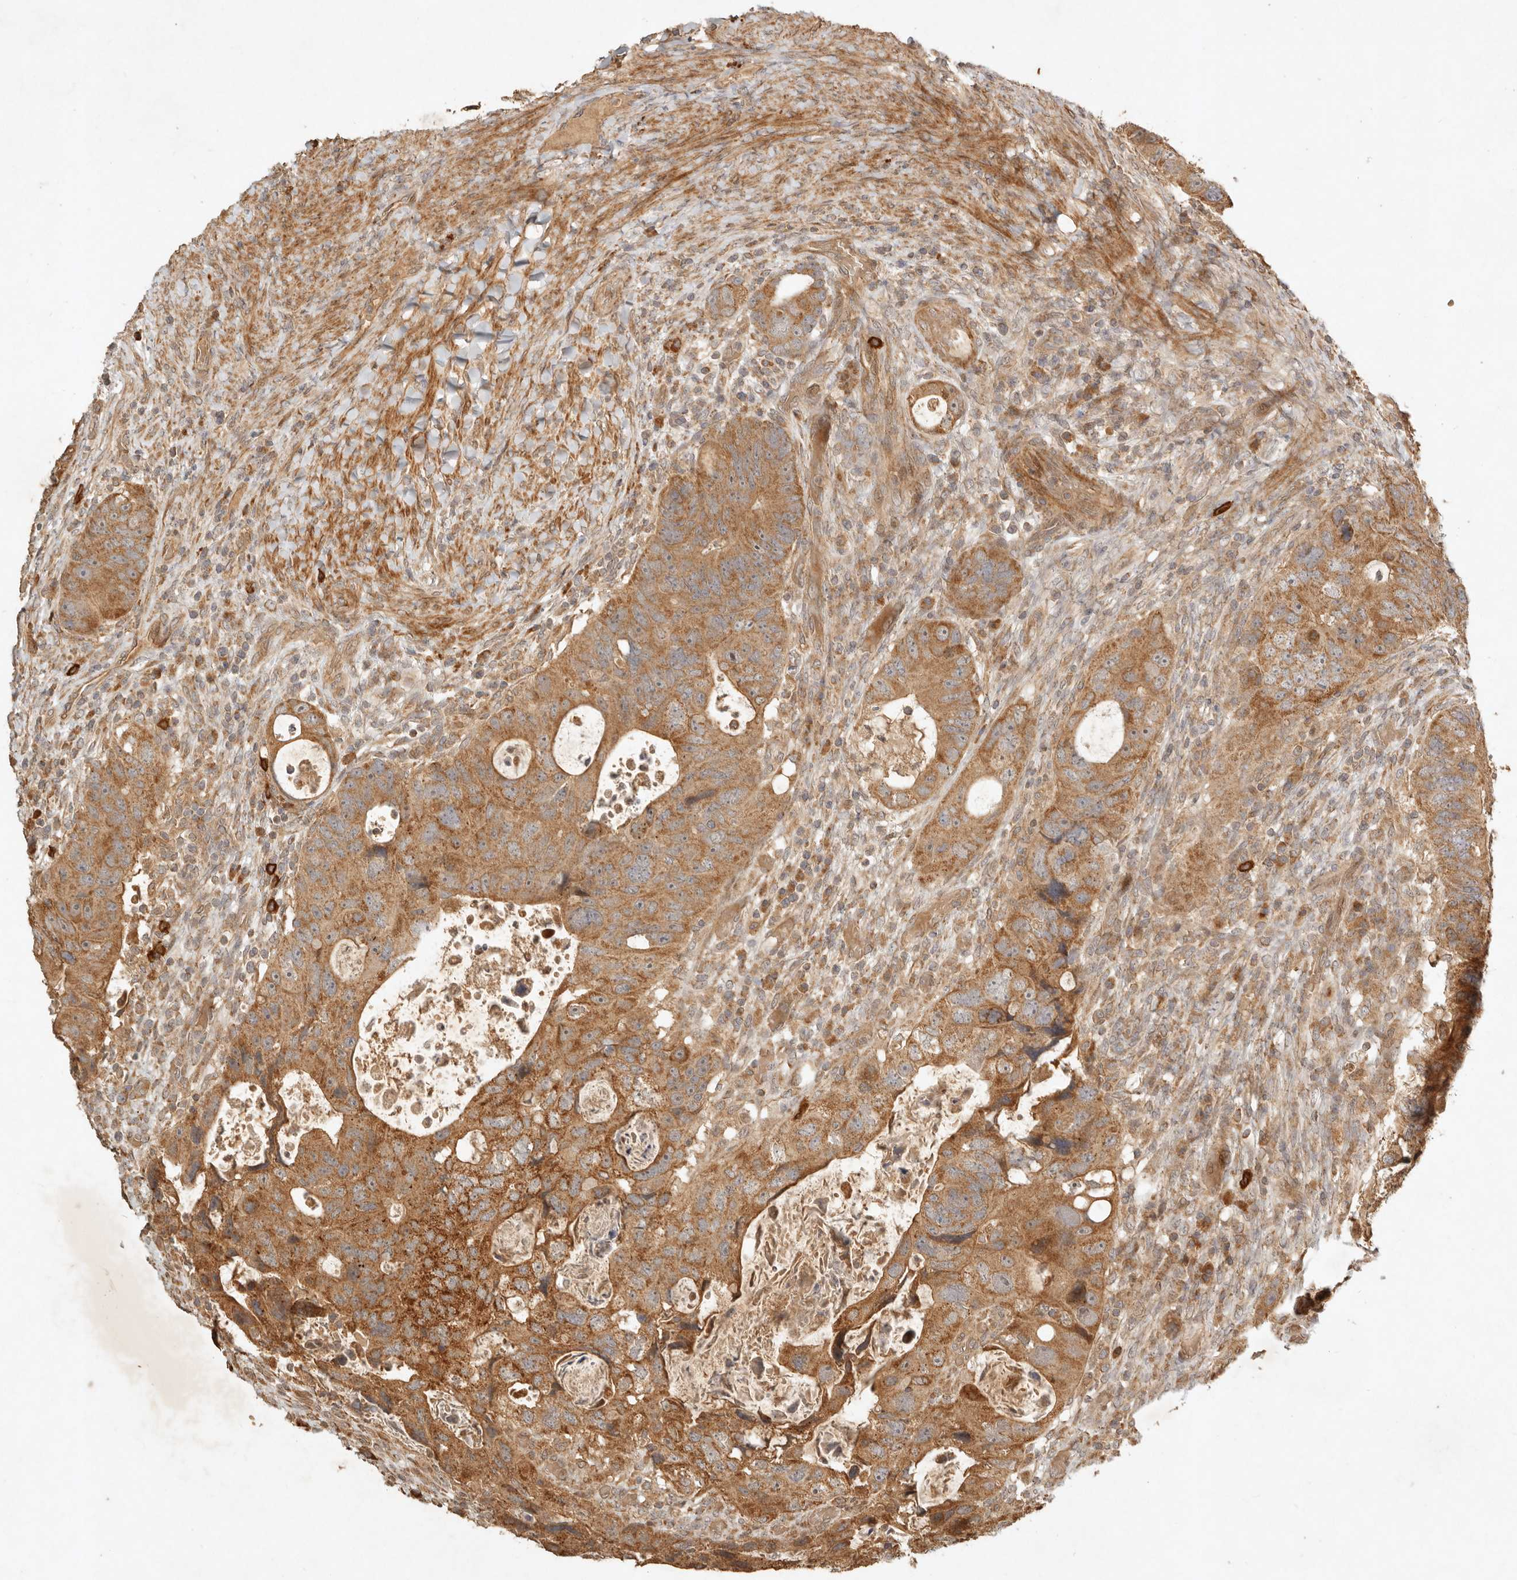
{"staining": {"intensity": "strong", "quantity": ">75%", "location": "cytoplasmic/membranous"}, "tissue": "colorectal cancer", "cell_type": "Tumor cells", "image_type": "cancer", "snomed": [{"axis": "morphology", "description": "Adenocarcinoma, NOS"}, {"axis": "topography", "description": "Rectum"}], "caption": "Human adenocarcinoma (colorectal) stained with a protein marker demonstrates strong staining in tumor cells.", "gene": "CLEC4C", "patient": {"sex": "male", "age": 59}}